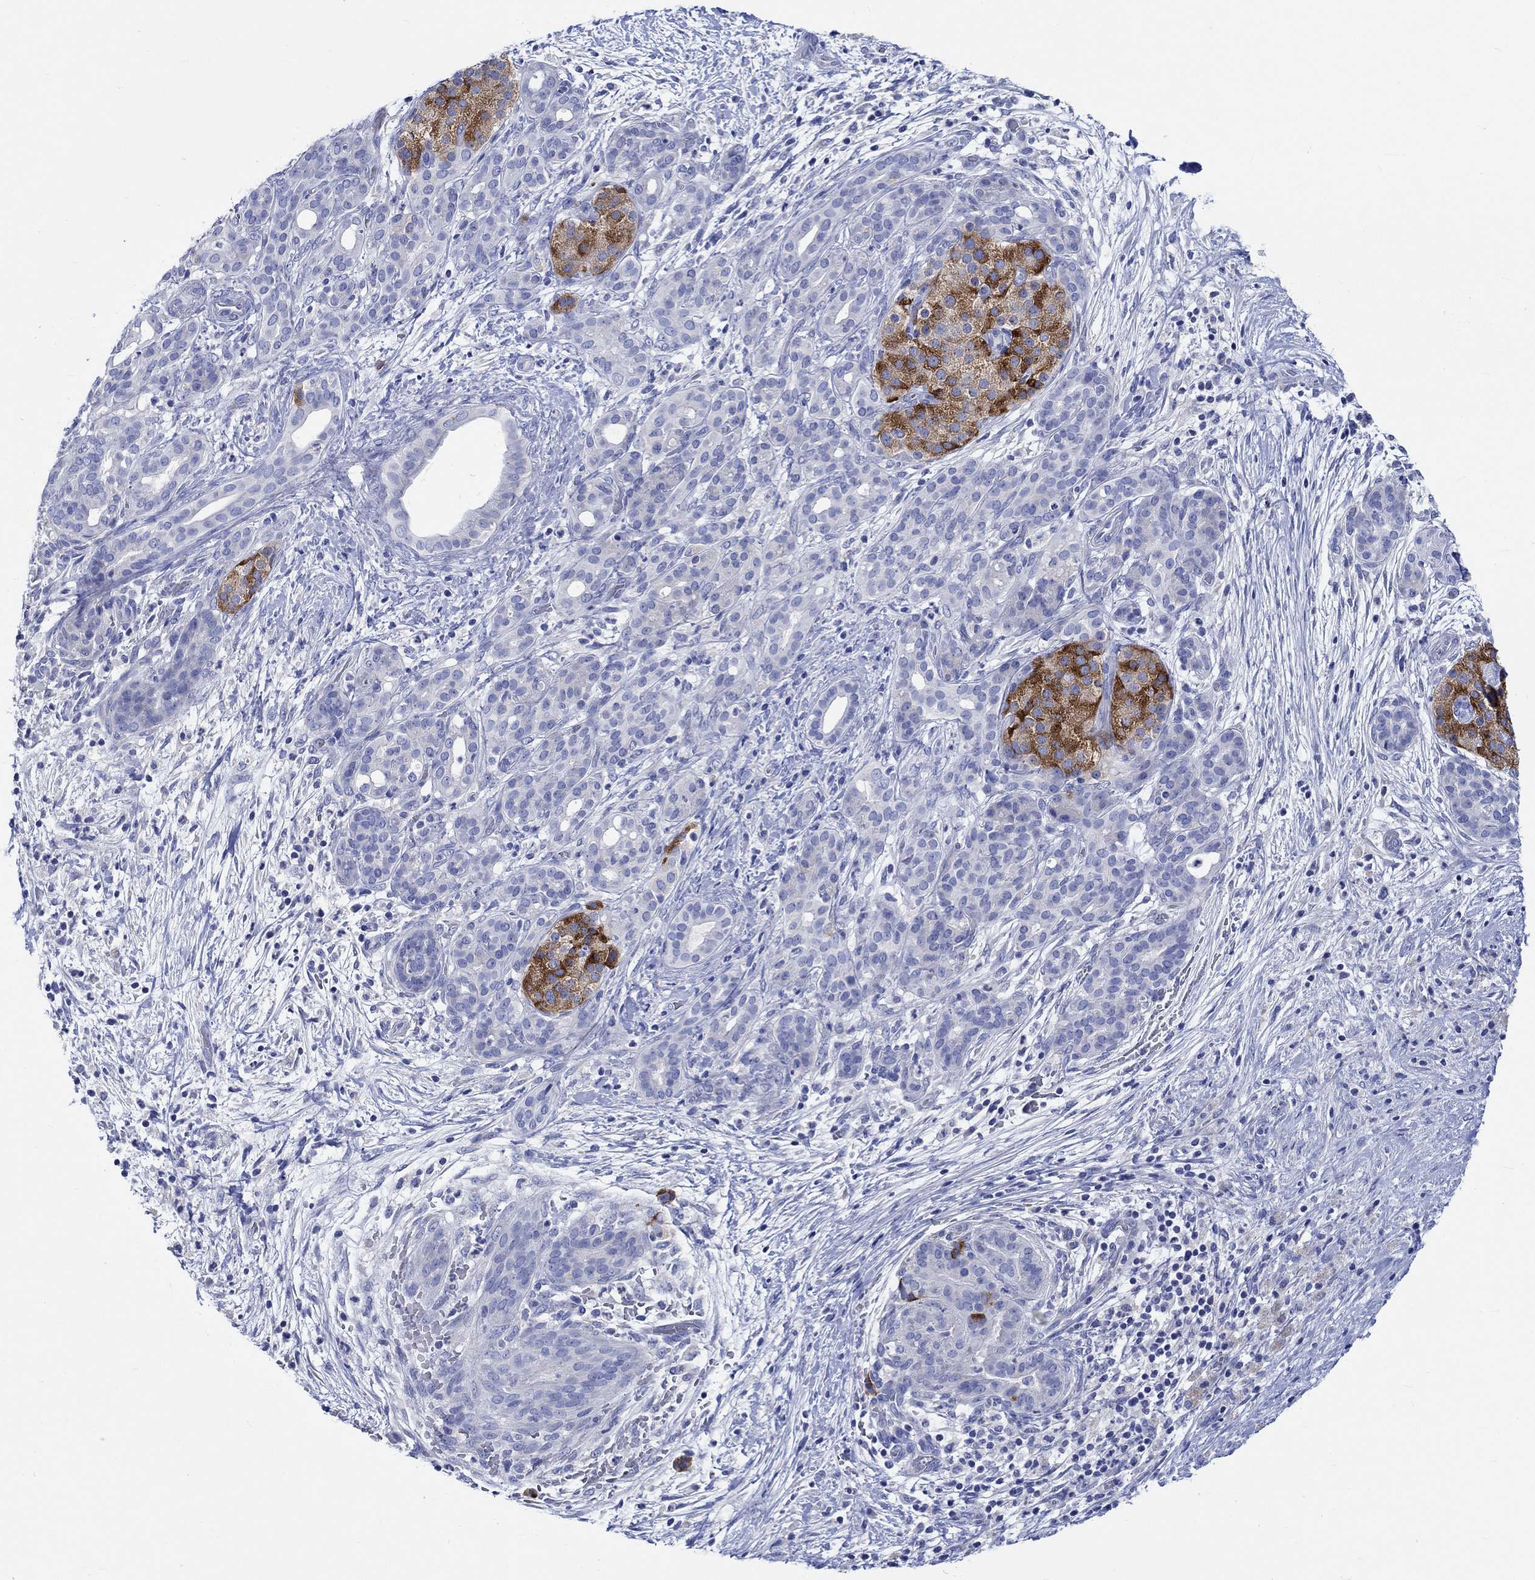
{"staining": {"intensity": "negative", "quantity": "none", "location": "none"}, "tissue": "pancreatic cancer", "cell_type": "Tumor cells", "image_type": "cancer", "snomed": [{"axis": "morphology", "description": "Adenocarcinoma, NOS"}, {"axis": "topography", "description": "Pancreas"}], "caption": "This is a photomicrograph of immunohistochemistry staining of pancreatic cancer, which shows no positivity in tumor cells.", "gene": "PTPRN2", "patient": {"sex": "male", "age": 44}}